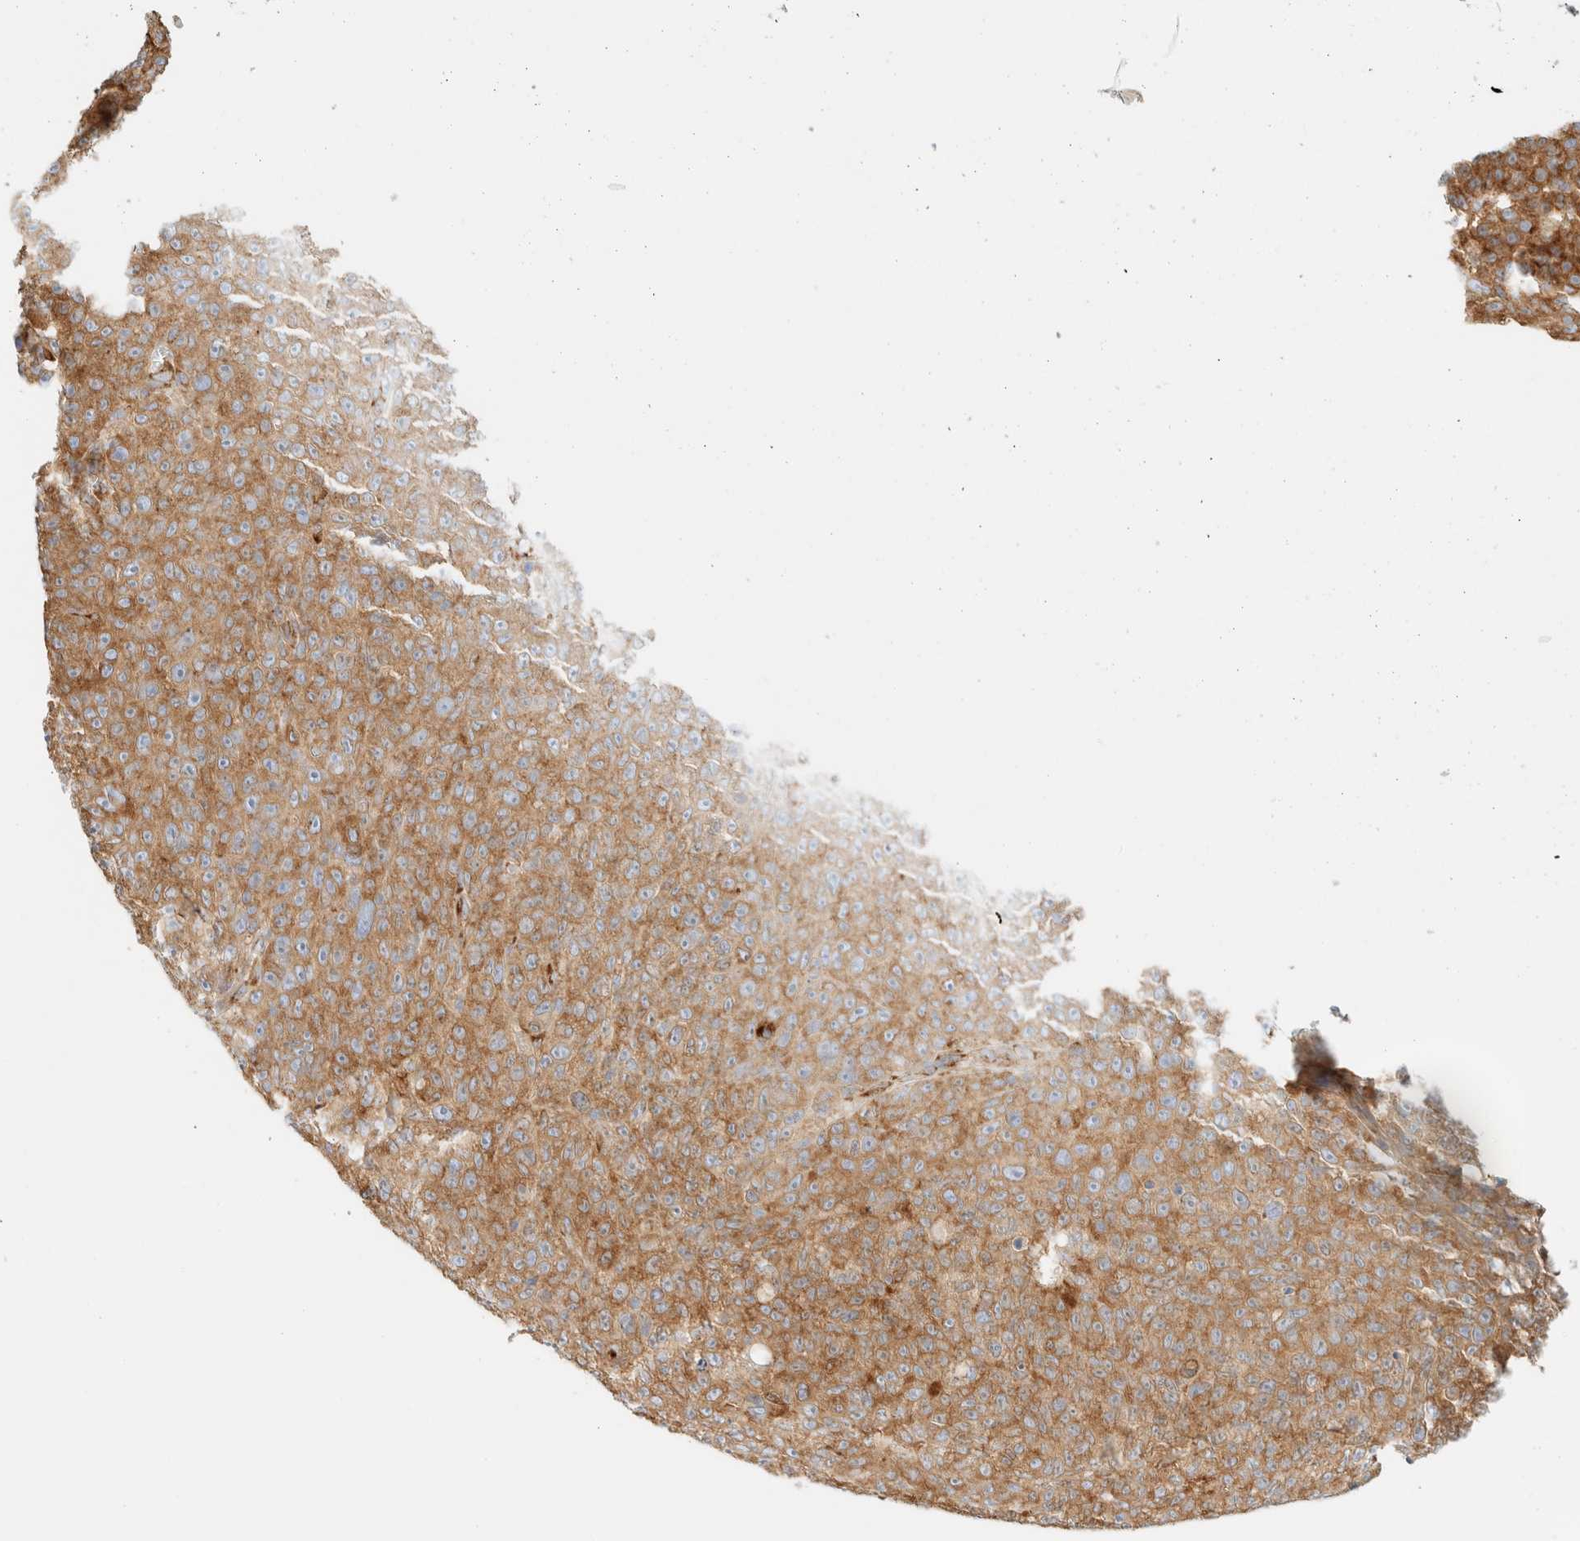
{"staining": {"intensity": "moderate", "quantity": ">75%", "location": "cytoplasmic/membranous"}, "tissue": "melanoma", "cell_type": "Tumor cells", "image_type": "cancer", "snomed": [{"axis": "morphology", "description": "Malignant melanoma, NOS"}, {"axis": "topography", "description": "Skin"}], "caption": "Protein analysis of malignant melanoma tissue reveals moderate cytoplasmic/membranous expression in approximately >75% of tumor cells.", "gene": "ZC2HC1A", "patient": {"sex": "female", "age": 82}}